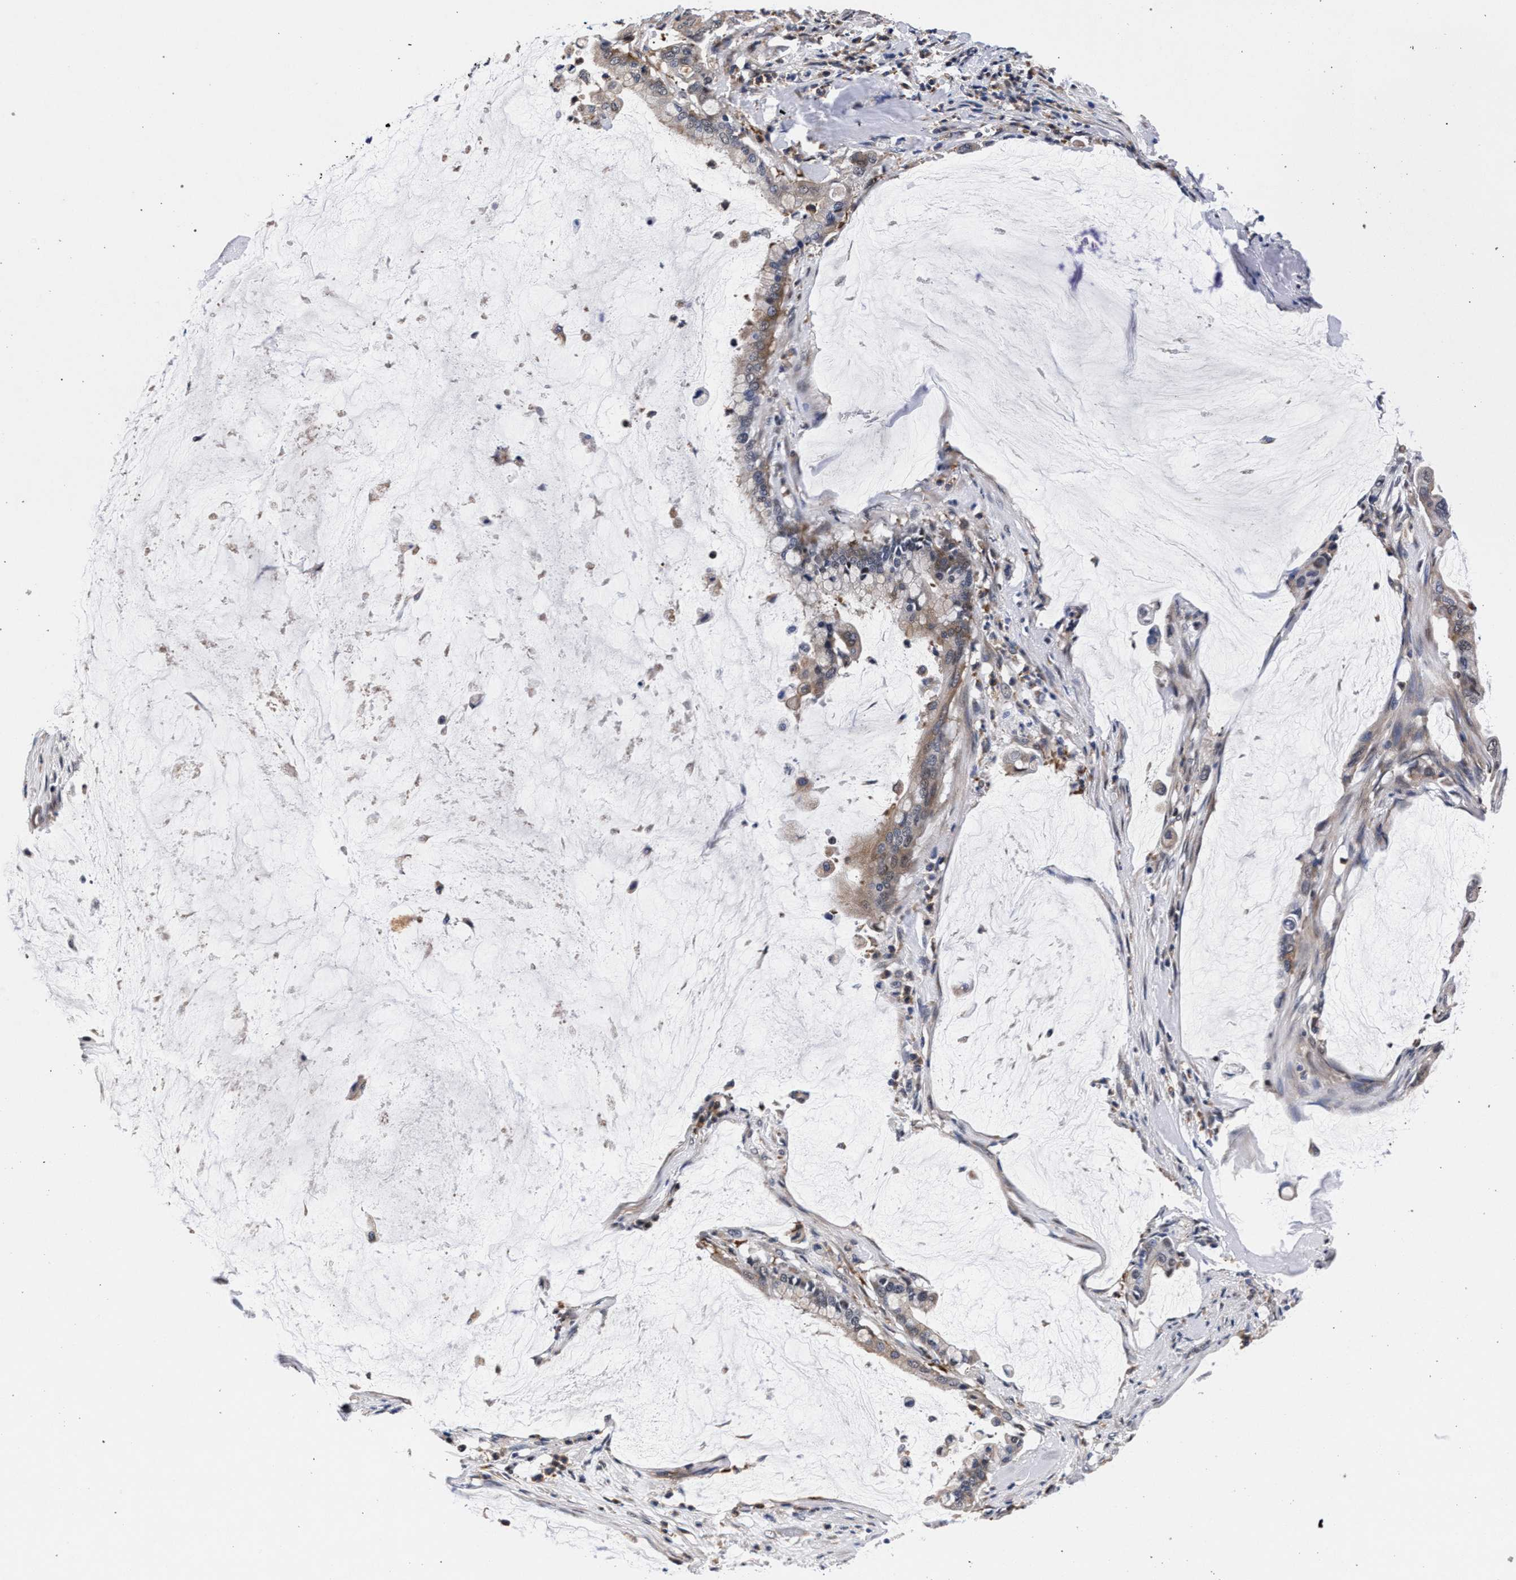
{"staining": {"intensity": "weak", "quantity": "<25%", "location": "cytoplasmic/membranous"}, "tissue": "pancreatic cancer", "cell_type": "Tumor cells", "image_type": "cancer", "snomed": [{"axis": "morphology", "description": "Adenocarcinoma, NOS"}, {"axis": "topography", "description": "Pancreas"}], "caption": "Pancreatic adenocarcinoma stained for a protein using IHC demonstrates no staining tumor cells.", "gene": "ZNF462", "patient": {"sex": "male", "age": 41}}